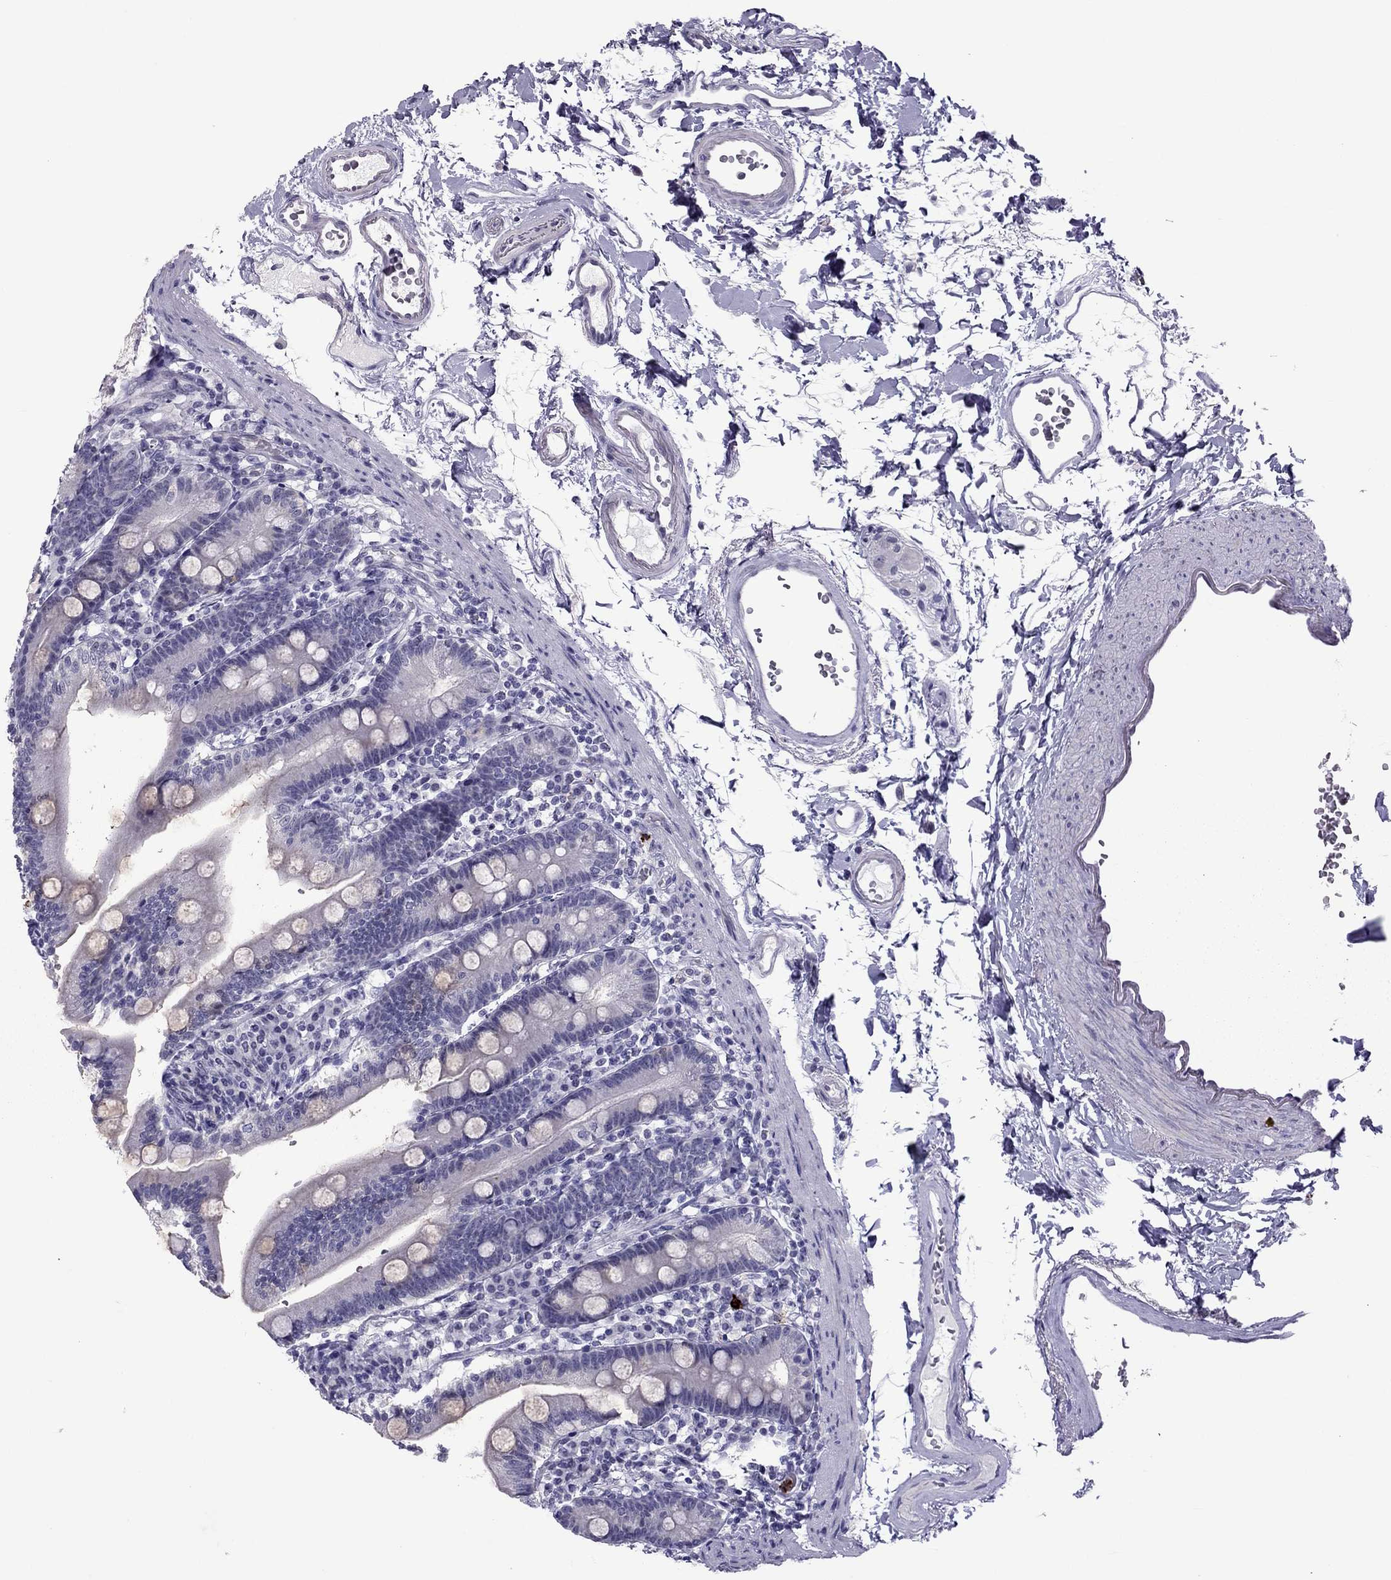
{"staining": {"intensity": "negative", "quantity": "none", "location": "none"}, "tissue": "duodenum", "cell_type": "Glandular cells", "image_type": "normal", "snomed": [{"axis": "morphology", "description": "Normal tissue, NOS"}, {"axis": "topography", "description": "Duodenum"}], "caption": "Glandular cells are negative for brown protein staining in benign duodenum. (Brightfield microscopy of DAB (3,3'-diaminobenzidine) immunohistochemistry at high magnification).", "gene": "CCL27", "patient": {"sex": "female", "age": 67}}